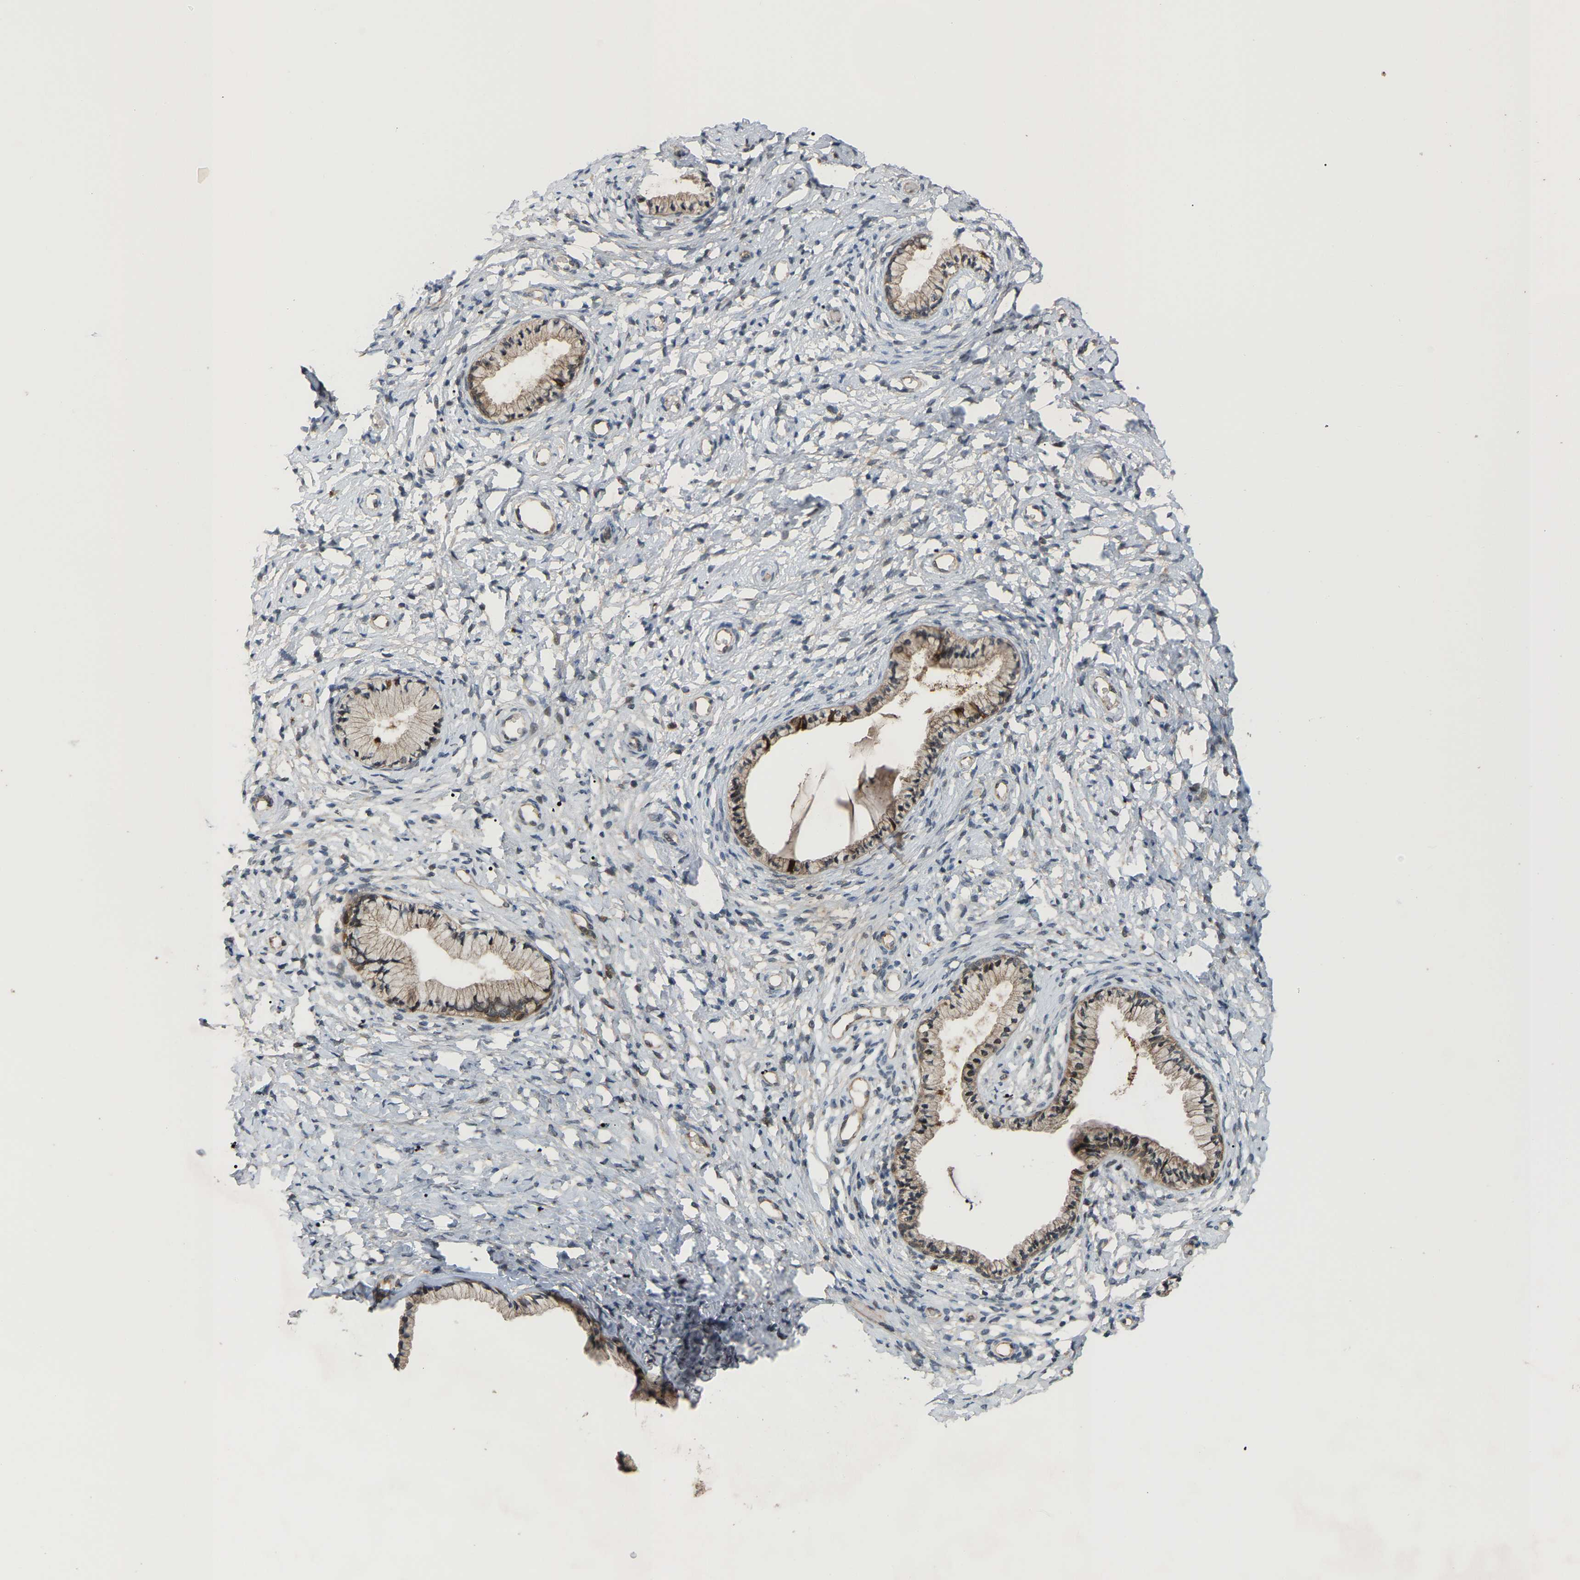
{"staining": {"intensity": "moderate", "quantity": ">75%", "location": "cytoplasmic/membranous"}, "tissue": "cervix", "cell_type": "Glandular cells", "image_type": "normal", "snomed": [{"axis": "morphology", "description": "Normal tissue, NOS"}, {"axis": "topography", "description": "Cervix"}], "caption": "This micrograph demonstrates immunohistochemistry (IHC) staining of normal cervix, with medium moderate cytoplasmic/membranous positivity in approximately >75% of glandular cells.", "gene": "CROT", "patient": {"sex": "female", "age": 72}}